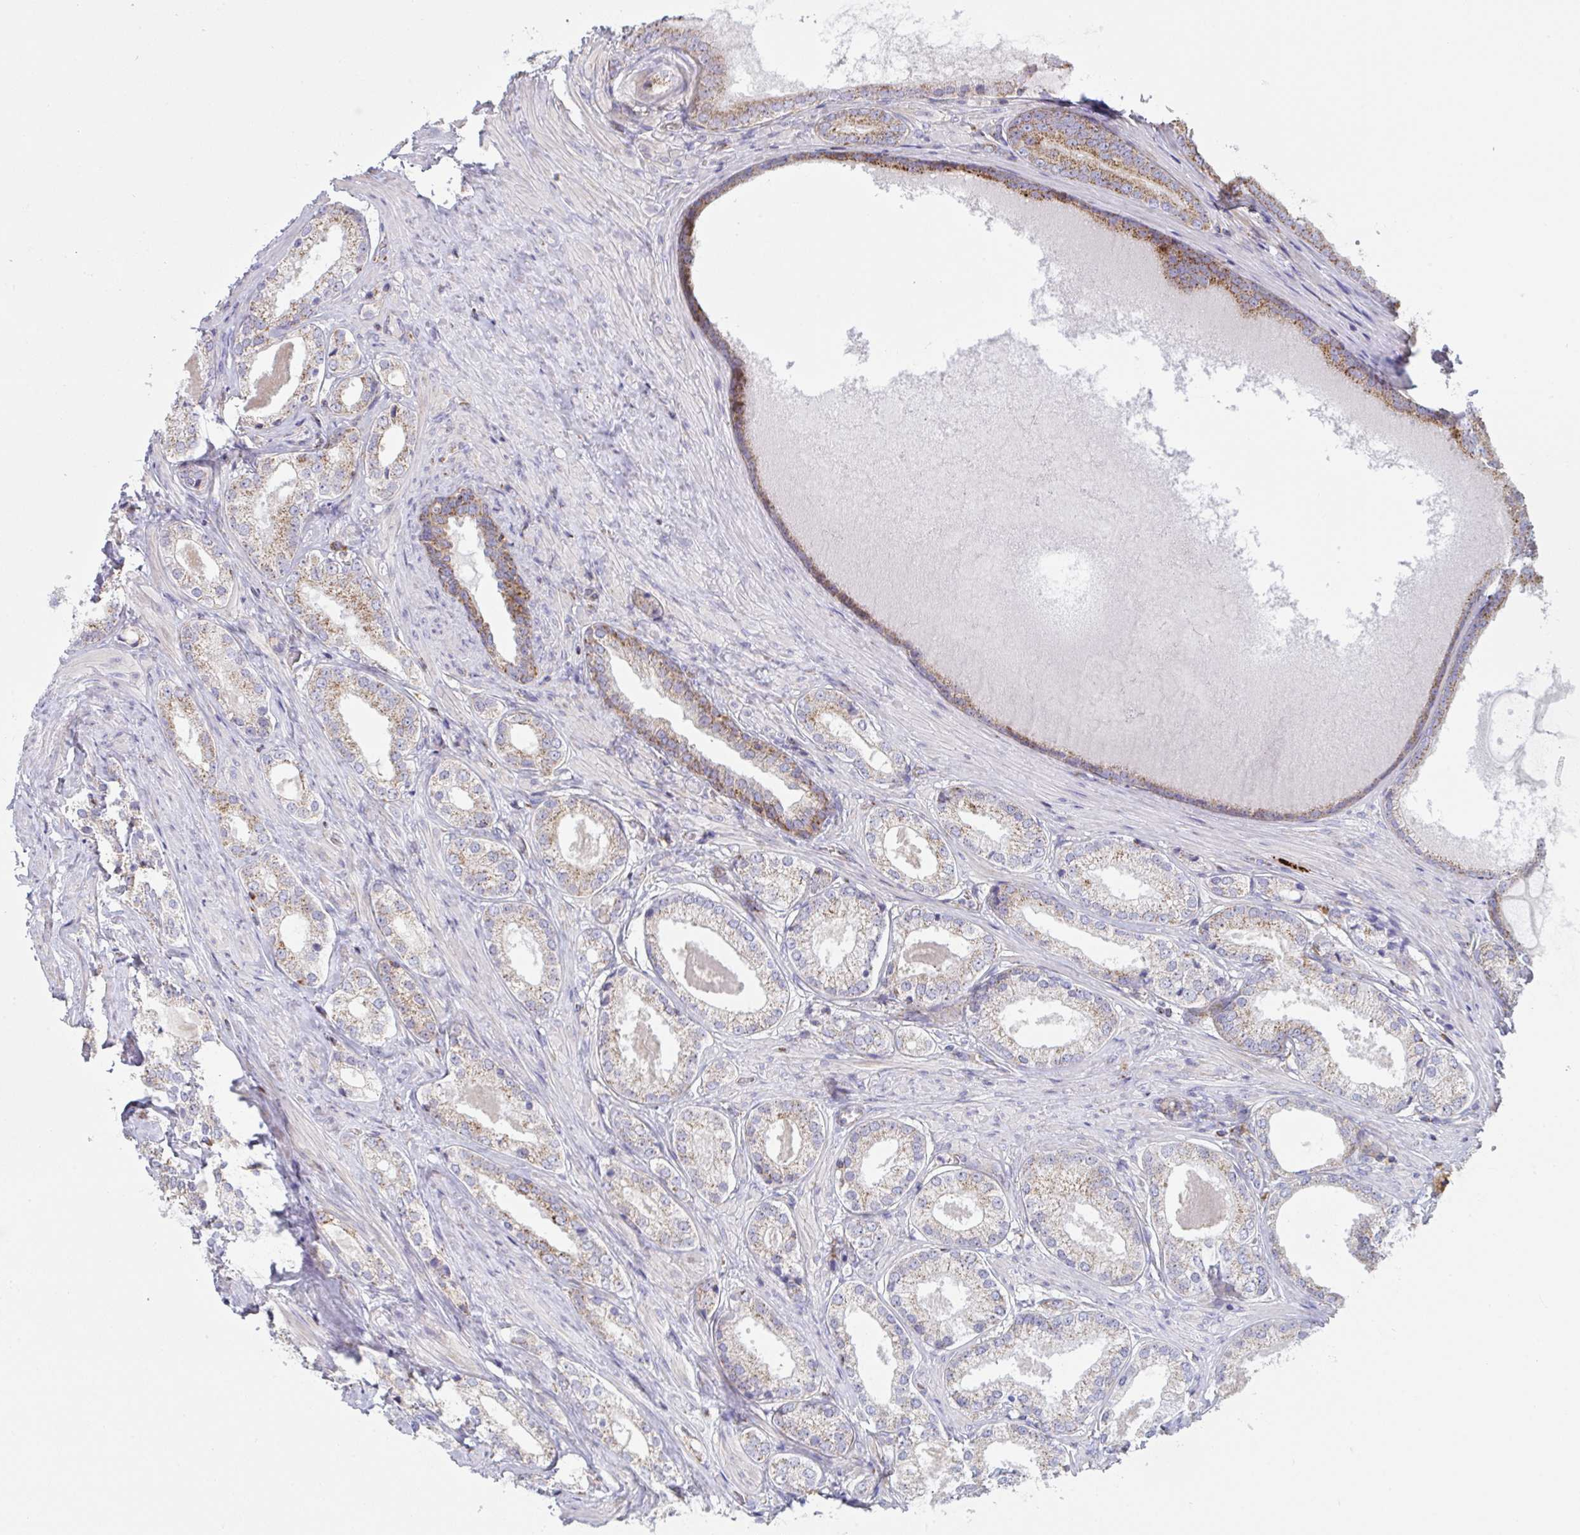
{"staining": {"intensity": "moderate", "quantity": "25%-75%", "location": "cytoplasmic/membranous"}, "tissue": "prostate cancer", "cell_type": "Tumor cells", "image_type": "cancer", "snomed": [{"axis": "morphology", "description": "Adenocarcinoma, NOS"}, {"axis": "morphology", "description": "Adenocarcinoma, Low grade"}, {"axis": "topography", "description": "Prostate"}], "caption": "There is medium levels of moderate cytoplasmic/membranous staining in tumor cells of adenocarcinoma (prostate), as demonstrated by immunohistochemical staining (brown color).", "gene": "MICOS10", "patient": {"sex": "male", "age": 68}}